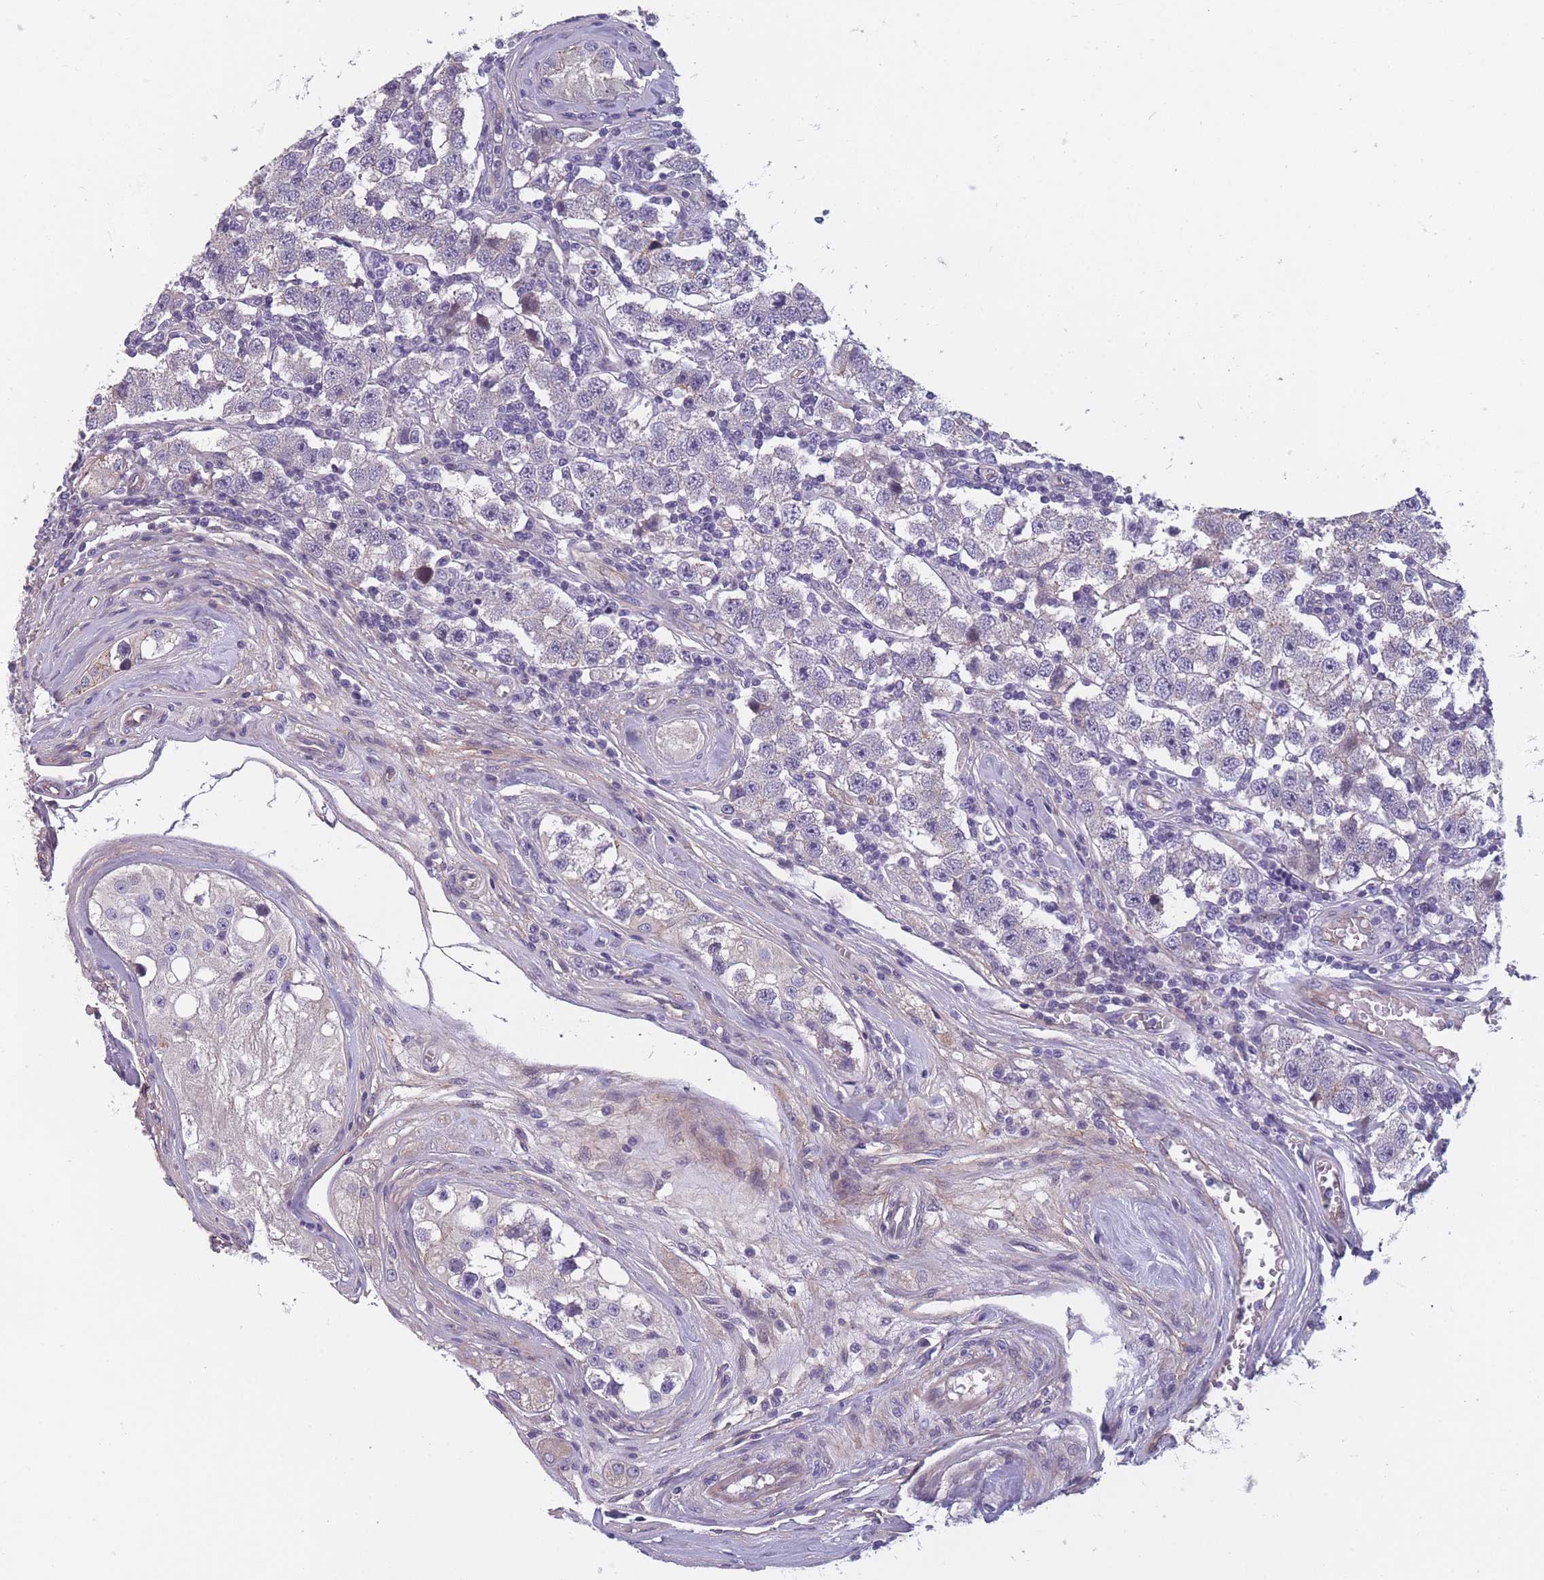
{"staining": {"intensity": "negative", "quantity": "none", "location": "none"}, "tissue": "testis cancer", "cell_type": "Tumor cells", "image_type": "cancer", "snomed": [{"axis": "morphology", "description": "Seminoma, NOS"}, {"axis": "topography", "description": "Testis"}], "caption": "Immunohistochemical staining of human testis cancer exhibits no significant expression in tumor cells. Brightfield microscopy of IHC stained with DAB (brown) and hematoxylin (blue), captured at high magnification.", "gene": "FAM83F", "patient": {"sex": "male", "age": 34}}